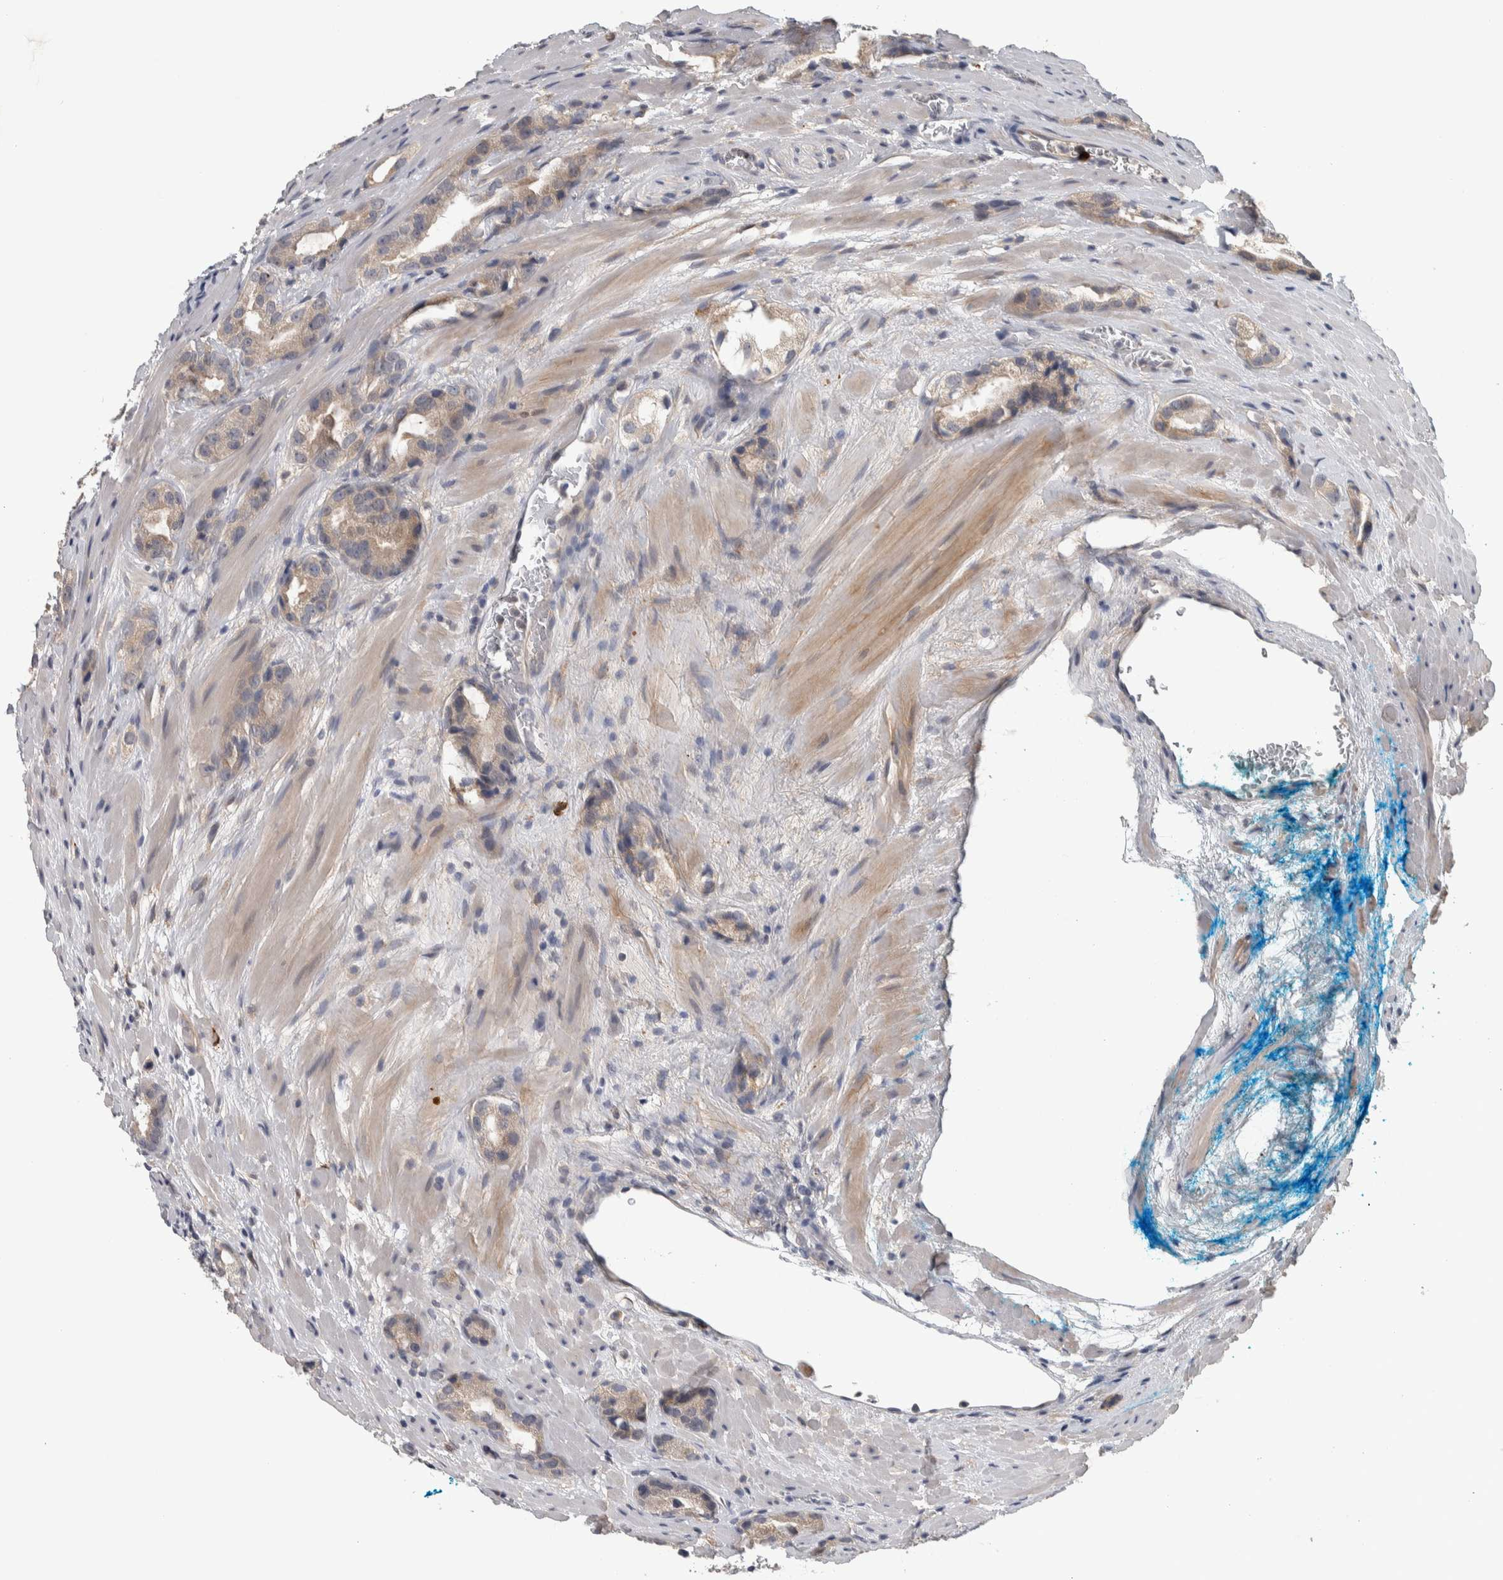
{"staining": {"intensity": "weak", "quantity": ">75%", "location": "cytoplasmic/membranous"}, "tissue": "prostate cancer", "cell_type": "Tumor cells", "image_type": "cancer", "snomed": [{"axis": "morphology", "description": "Adenocarcinoma, High grade"}, {"axis": "topography", "description": "Prostate"}], "caption": "A histopathology image of prostate cancer stained for a protein demonstrates weak cytoplasmic/membranous brown staining in tumor cells.", "gene": "ADPRM", "patient": {"sex": "male", "age": 63}}